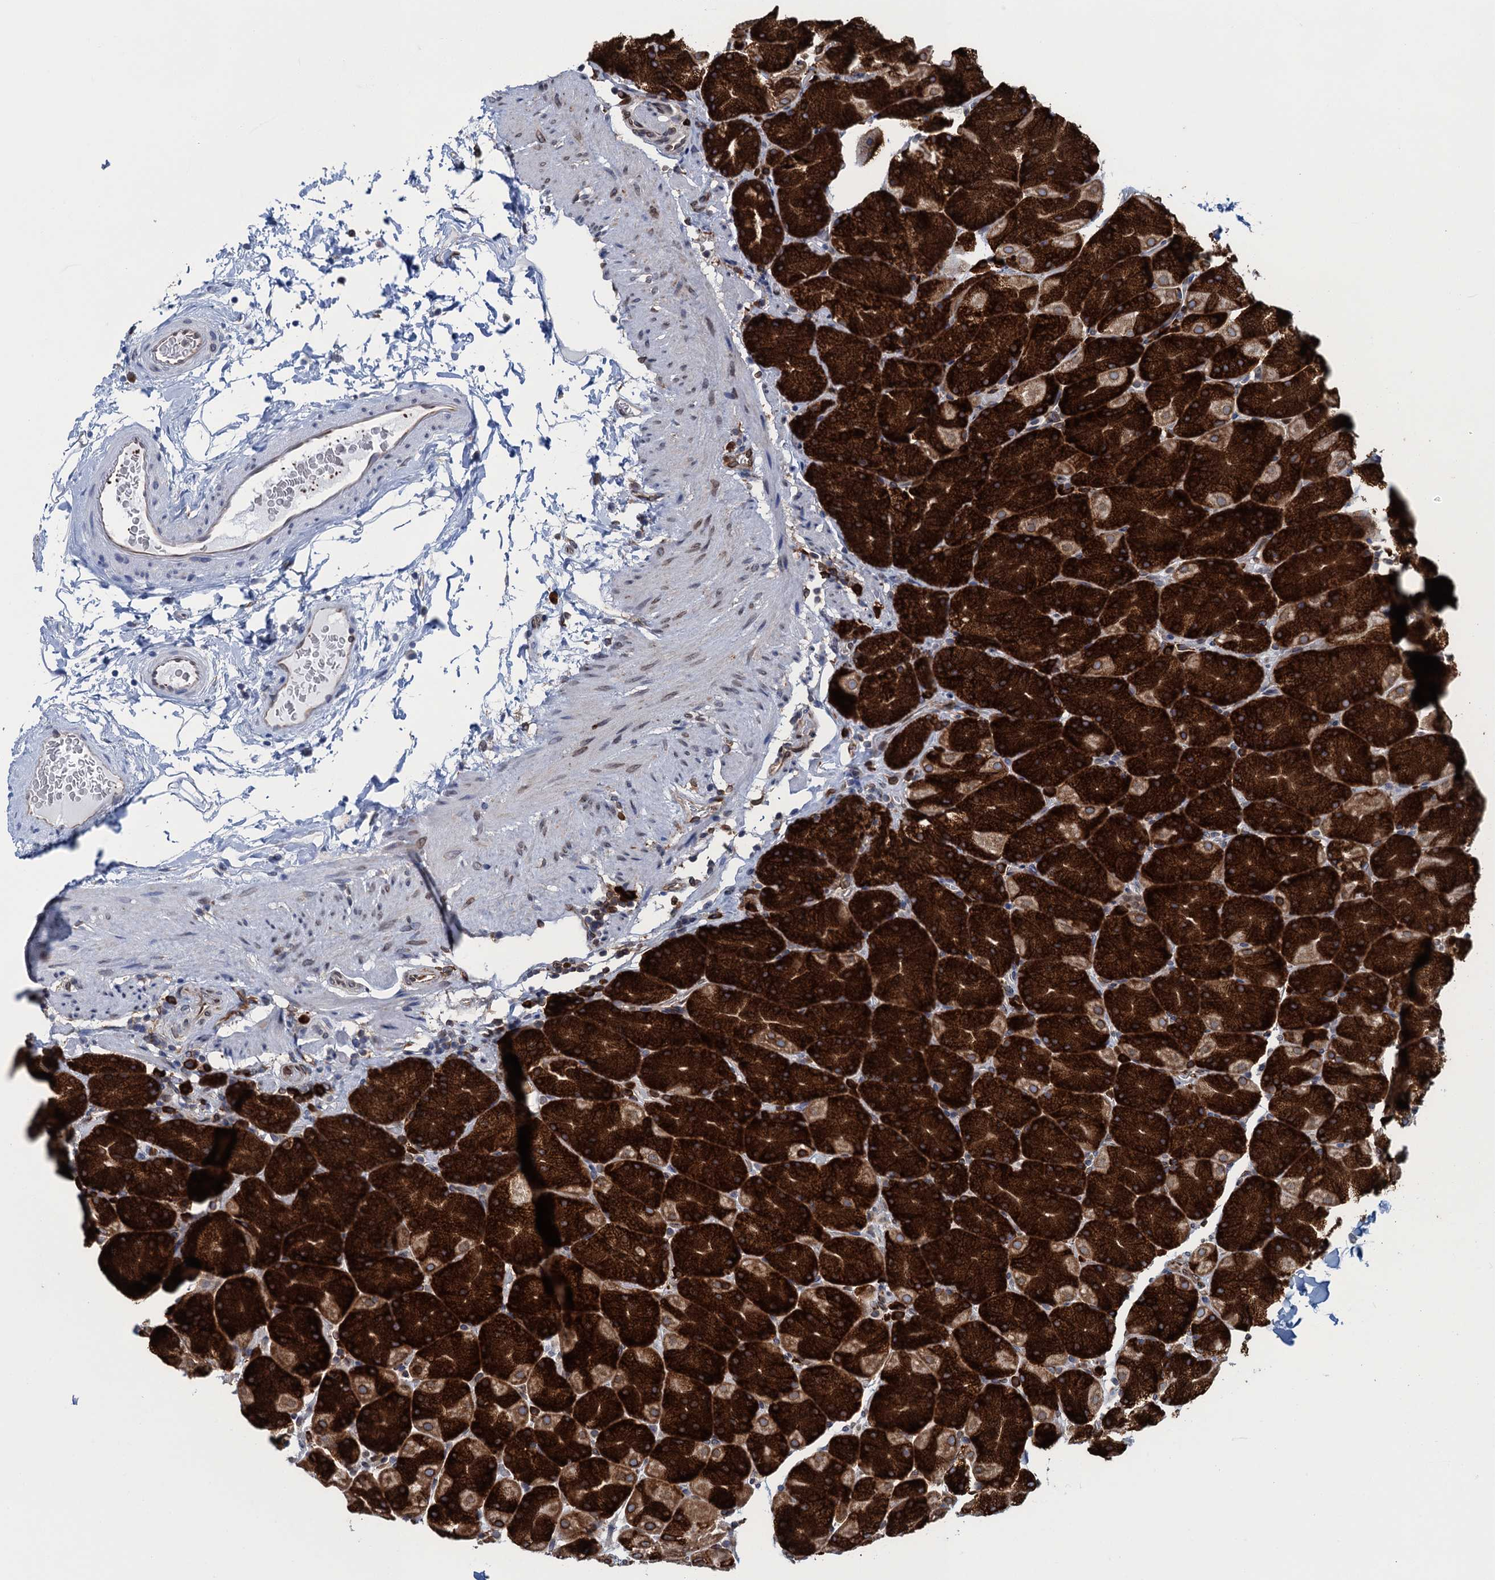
{"staining": {"intensity": "strong", "quantity": ">75%", "location": "cytoplasmic/membranous"}, "tissue": "stomach", "cell_type": "Glandular cells", "image_type": "normal", "snomed": [{"axis": "morphology", "description": "Normal tissue, NOS"}, {"axis": "topography", "description": "Stomach, upper"}, {"axis": "topography", "description": "Stomach, lower"}], "caption": "Brown immunohistochemical staining in benign human stomach shows strong cytoplasmic/membranous staining in approximately >75% of glandular cells.", "gene": "TMEM205", "patient": {"sex": "male", "age": 67}}